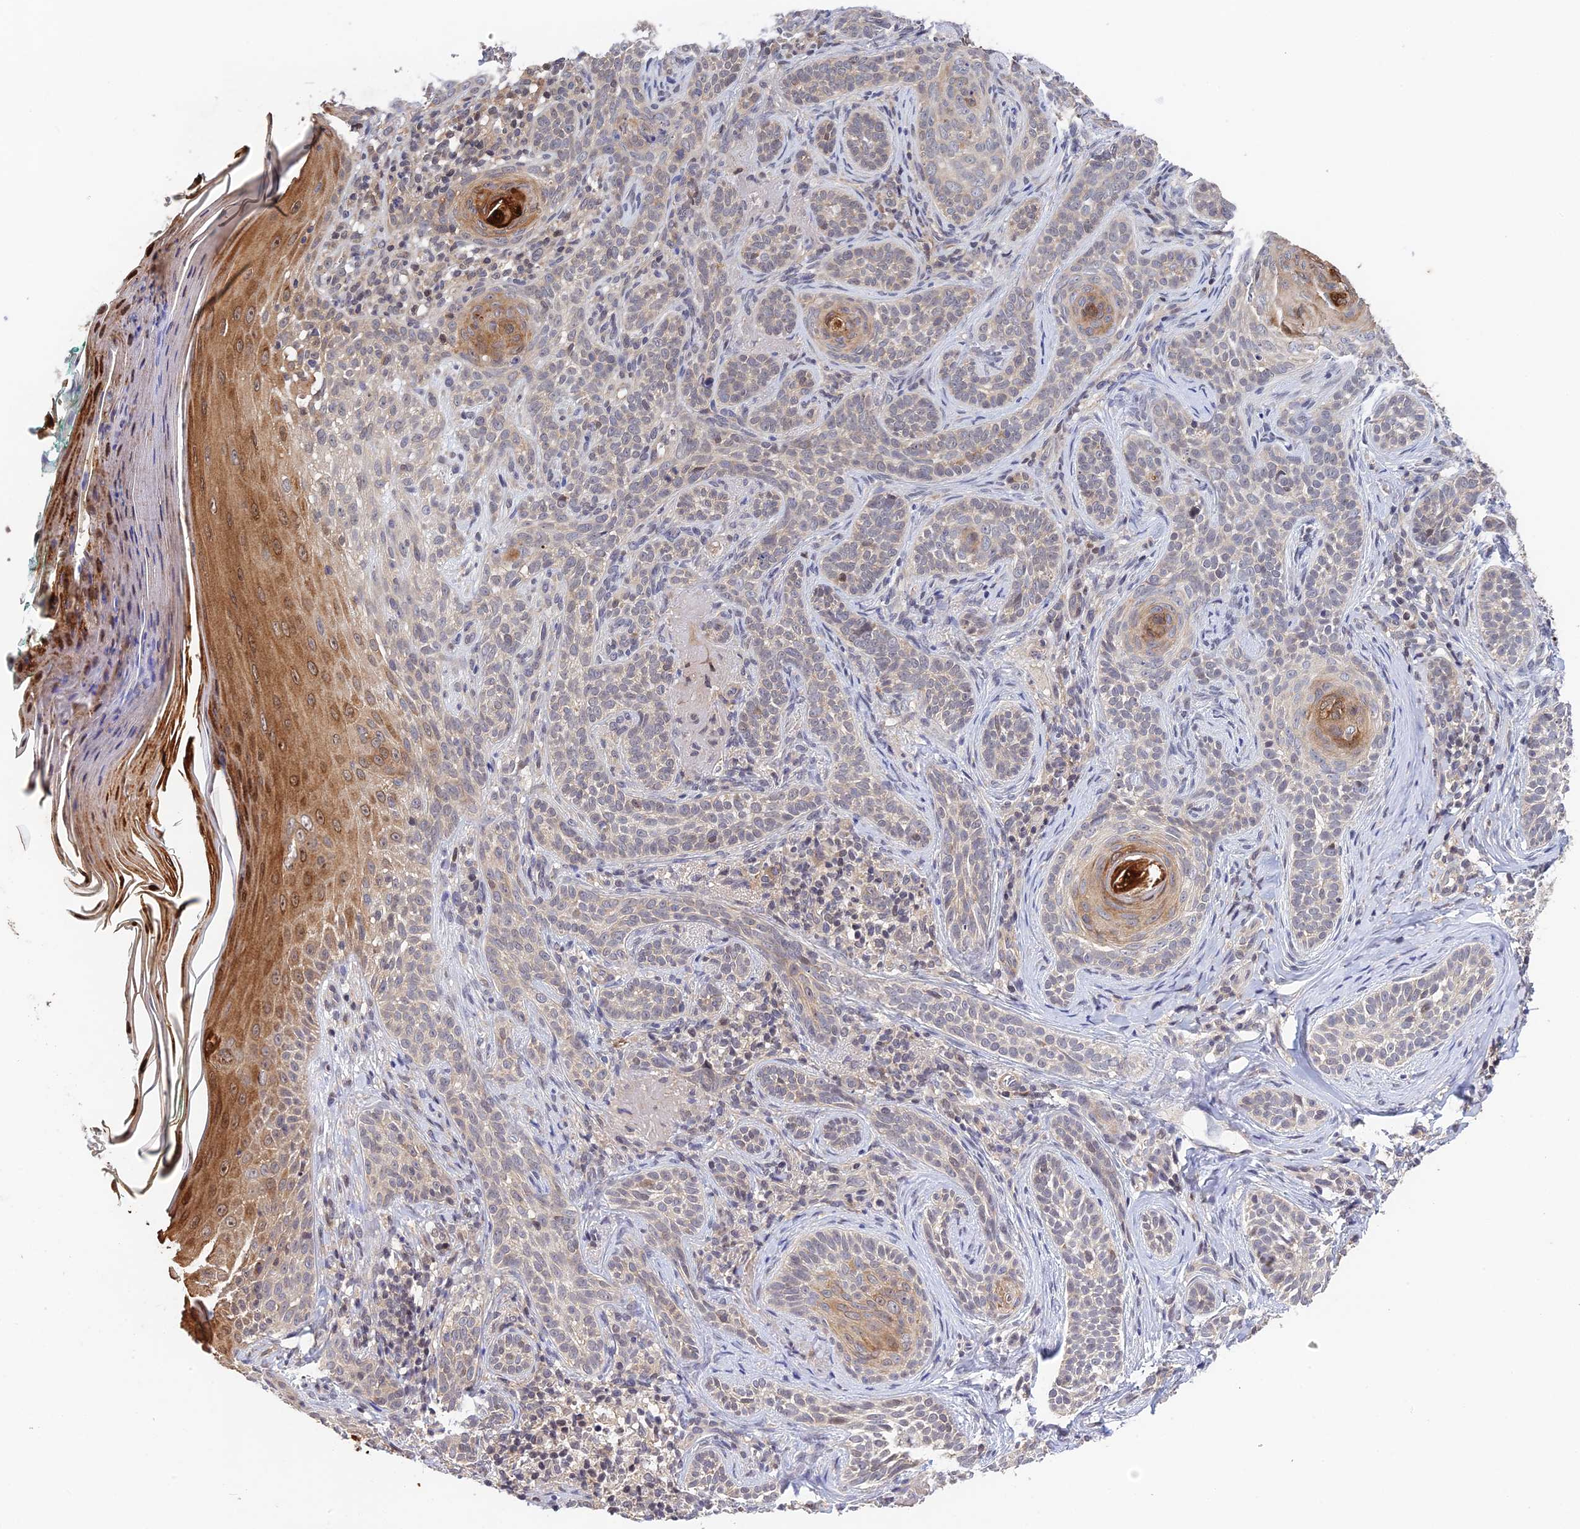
{"staining": {"intensity": "weak", "quantity": "<25%", "location": "cytoplasmic/membranous"}, "tissue": "skin cancer", "cell_type": "Tumor cells", "image_type": "cancer", "snomed": [{"axis": "morphology", "description": "Basal cell carcinoma"}, {"axis": "topography", "description": "Skin"}], "caption": "Immunohistochemistry histopathology image of skin cancer (basal cell carcinoma) stained for a protein (brown), which displays no positivity in tumor cells.", "gene": "CWH43", "patient": {"sex": "male", "age": 71}}